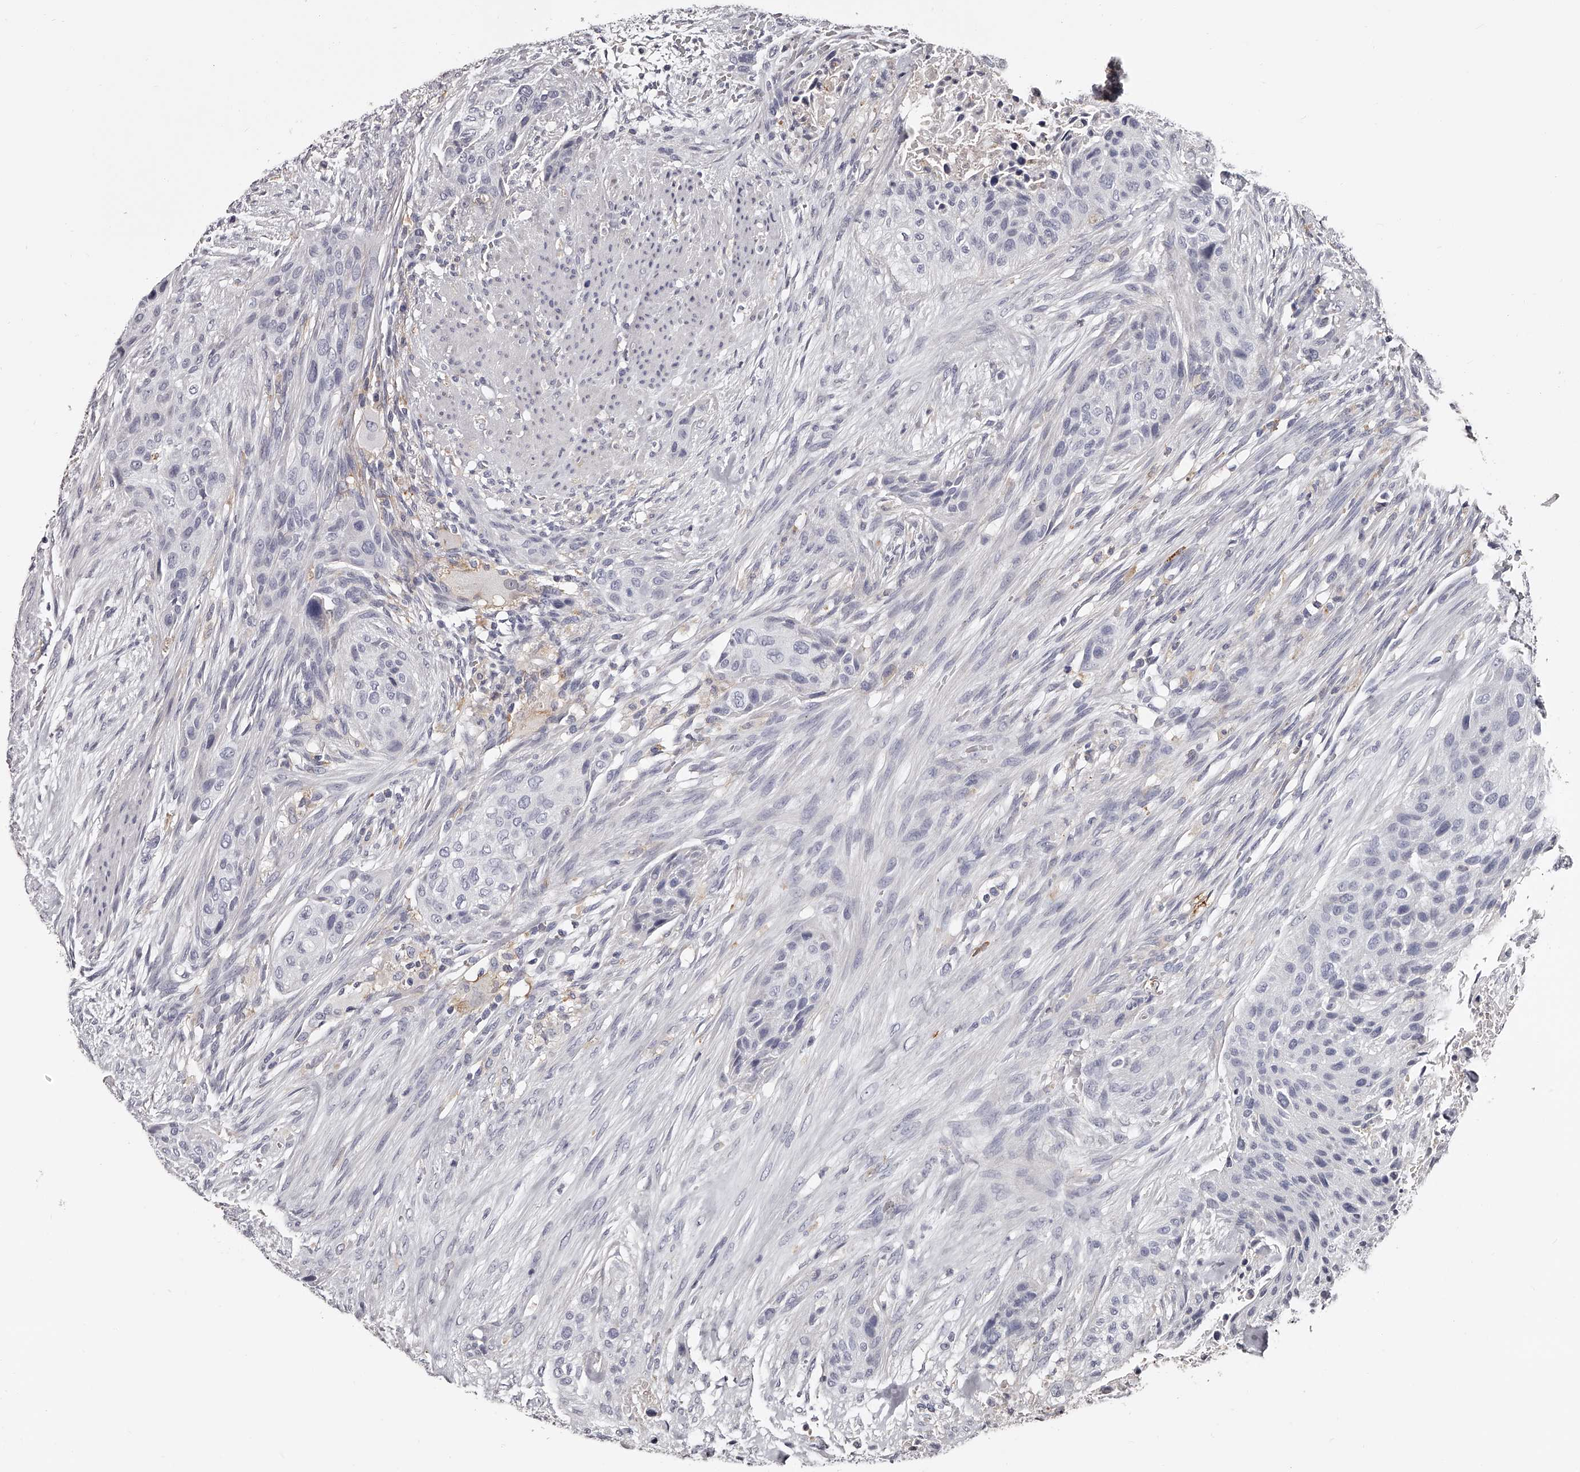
{"staining": {"intensity": "negative", "quantity": "none", "location": "none"}, "tissue": "urothelial cancer", "cell_type": "Tumor cells", "image_type": "cancer", "snomed": [{"axis": "morphology", "description": "Urothelial carcinoma, High grade"}, {"axis": "topography", "description": "Urinary bladder"}], "caption": "This is an immunohistochemistry (IHC) micrograph of urothelial cancer. There is no staining in tumor cells.", "gene": "PACSIN1", "patient": {"sex": "male", "age": 35}}